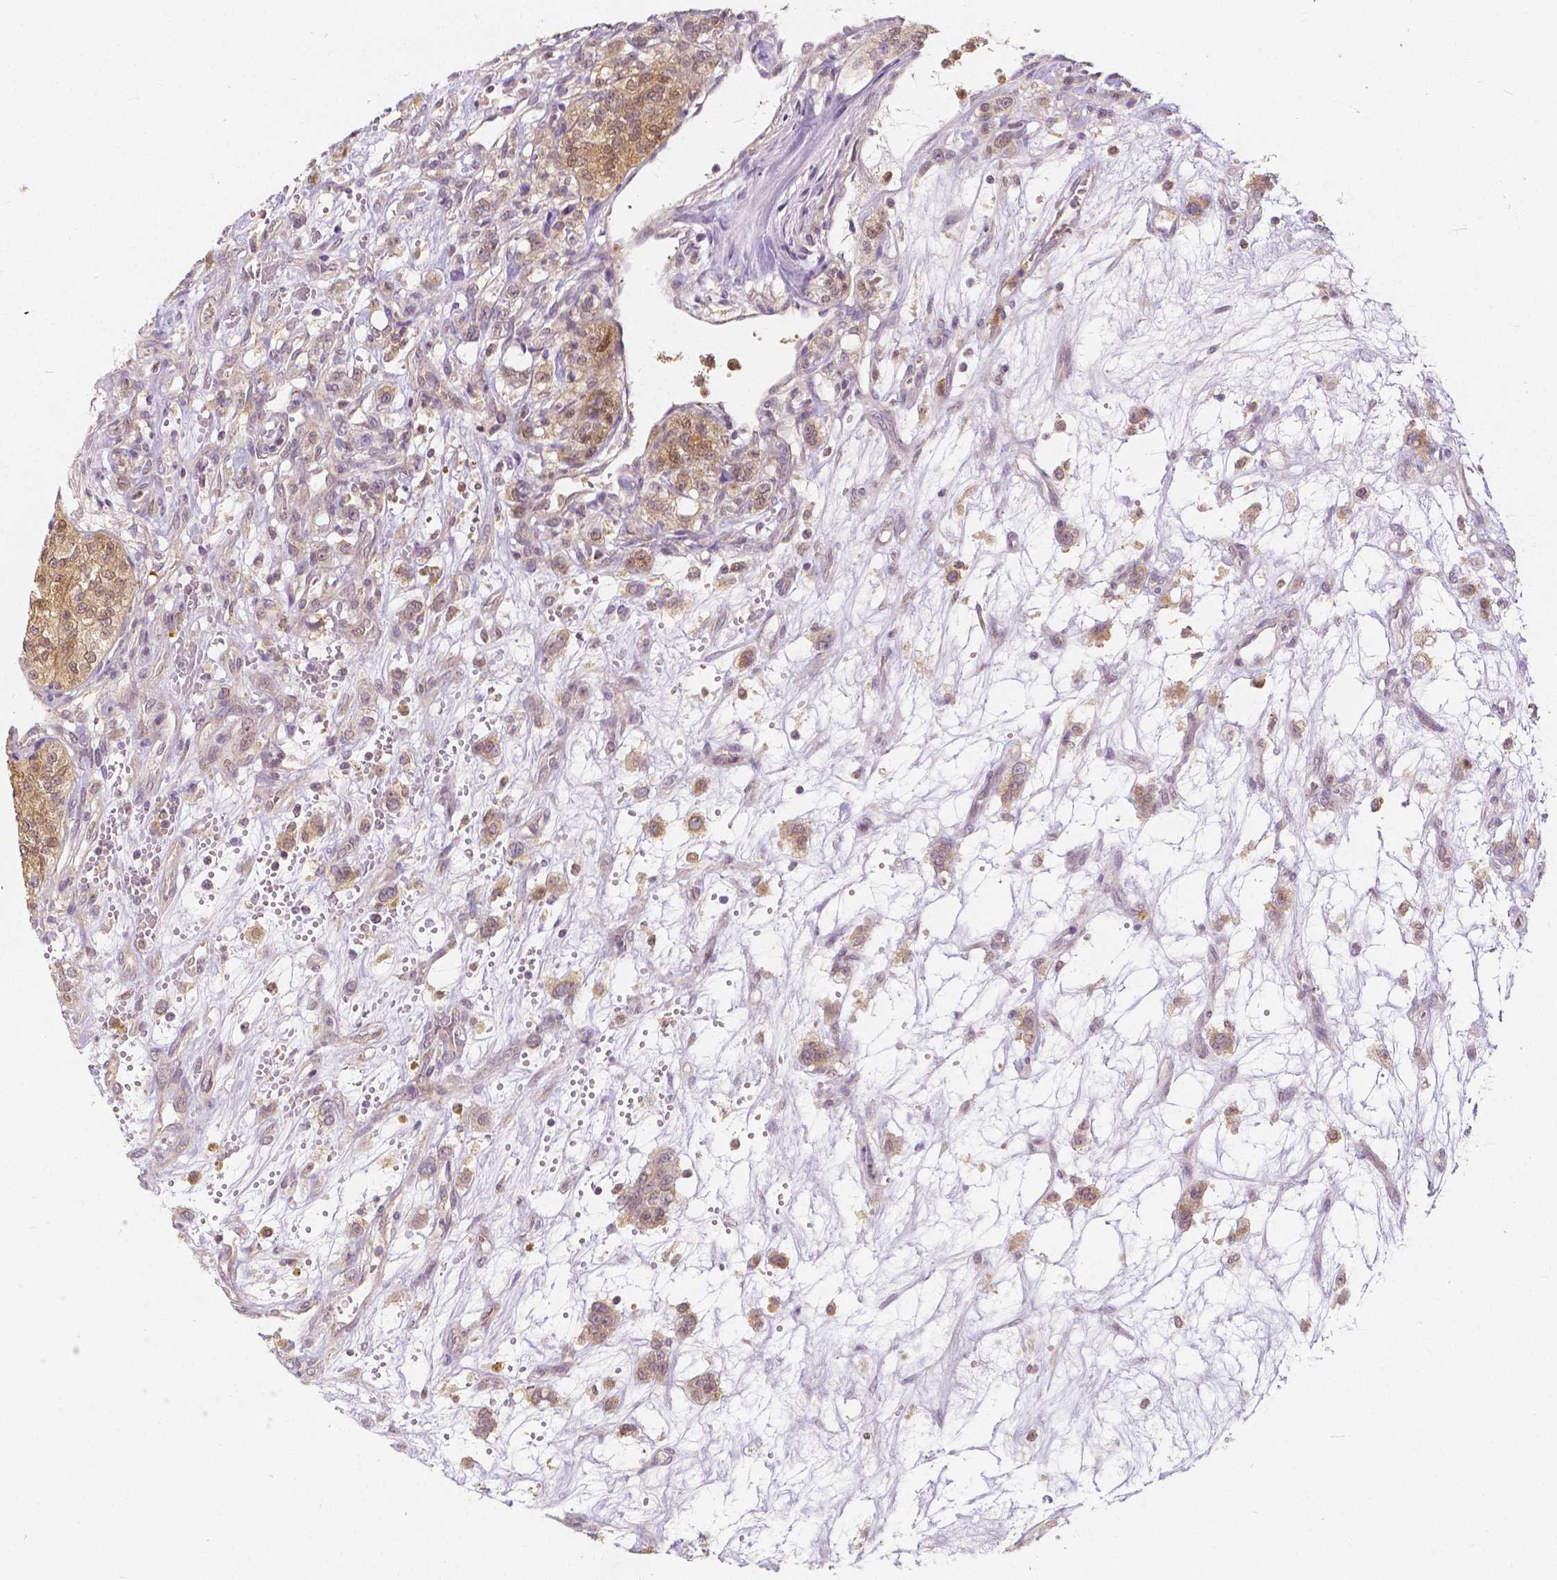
{"staining": {"intensity": "moderate", "quantity": "<25%", "location": "cytoplasmic/membranous,nuclear"}, "tissue": "renal cancer", "cell_type": "Tumor cells", "image_type": "cancer", "snomed": [{"axis": "morphology", "description": "Adenocarcinoma, NOS"}, {"axis": "topography", "description": "Kidney"}], "caption": "Immunohistochemistry of human renal adenocarcinoma displays low levels of moderate cytoplasmic/membranous and nuclear staining in approximately <25% of tumor cells. (DAB IHC, brown staining for protein, blue staining for nuclei).", "gene": "NAPRT", "patient": {"sex": "female", "age": 63}}